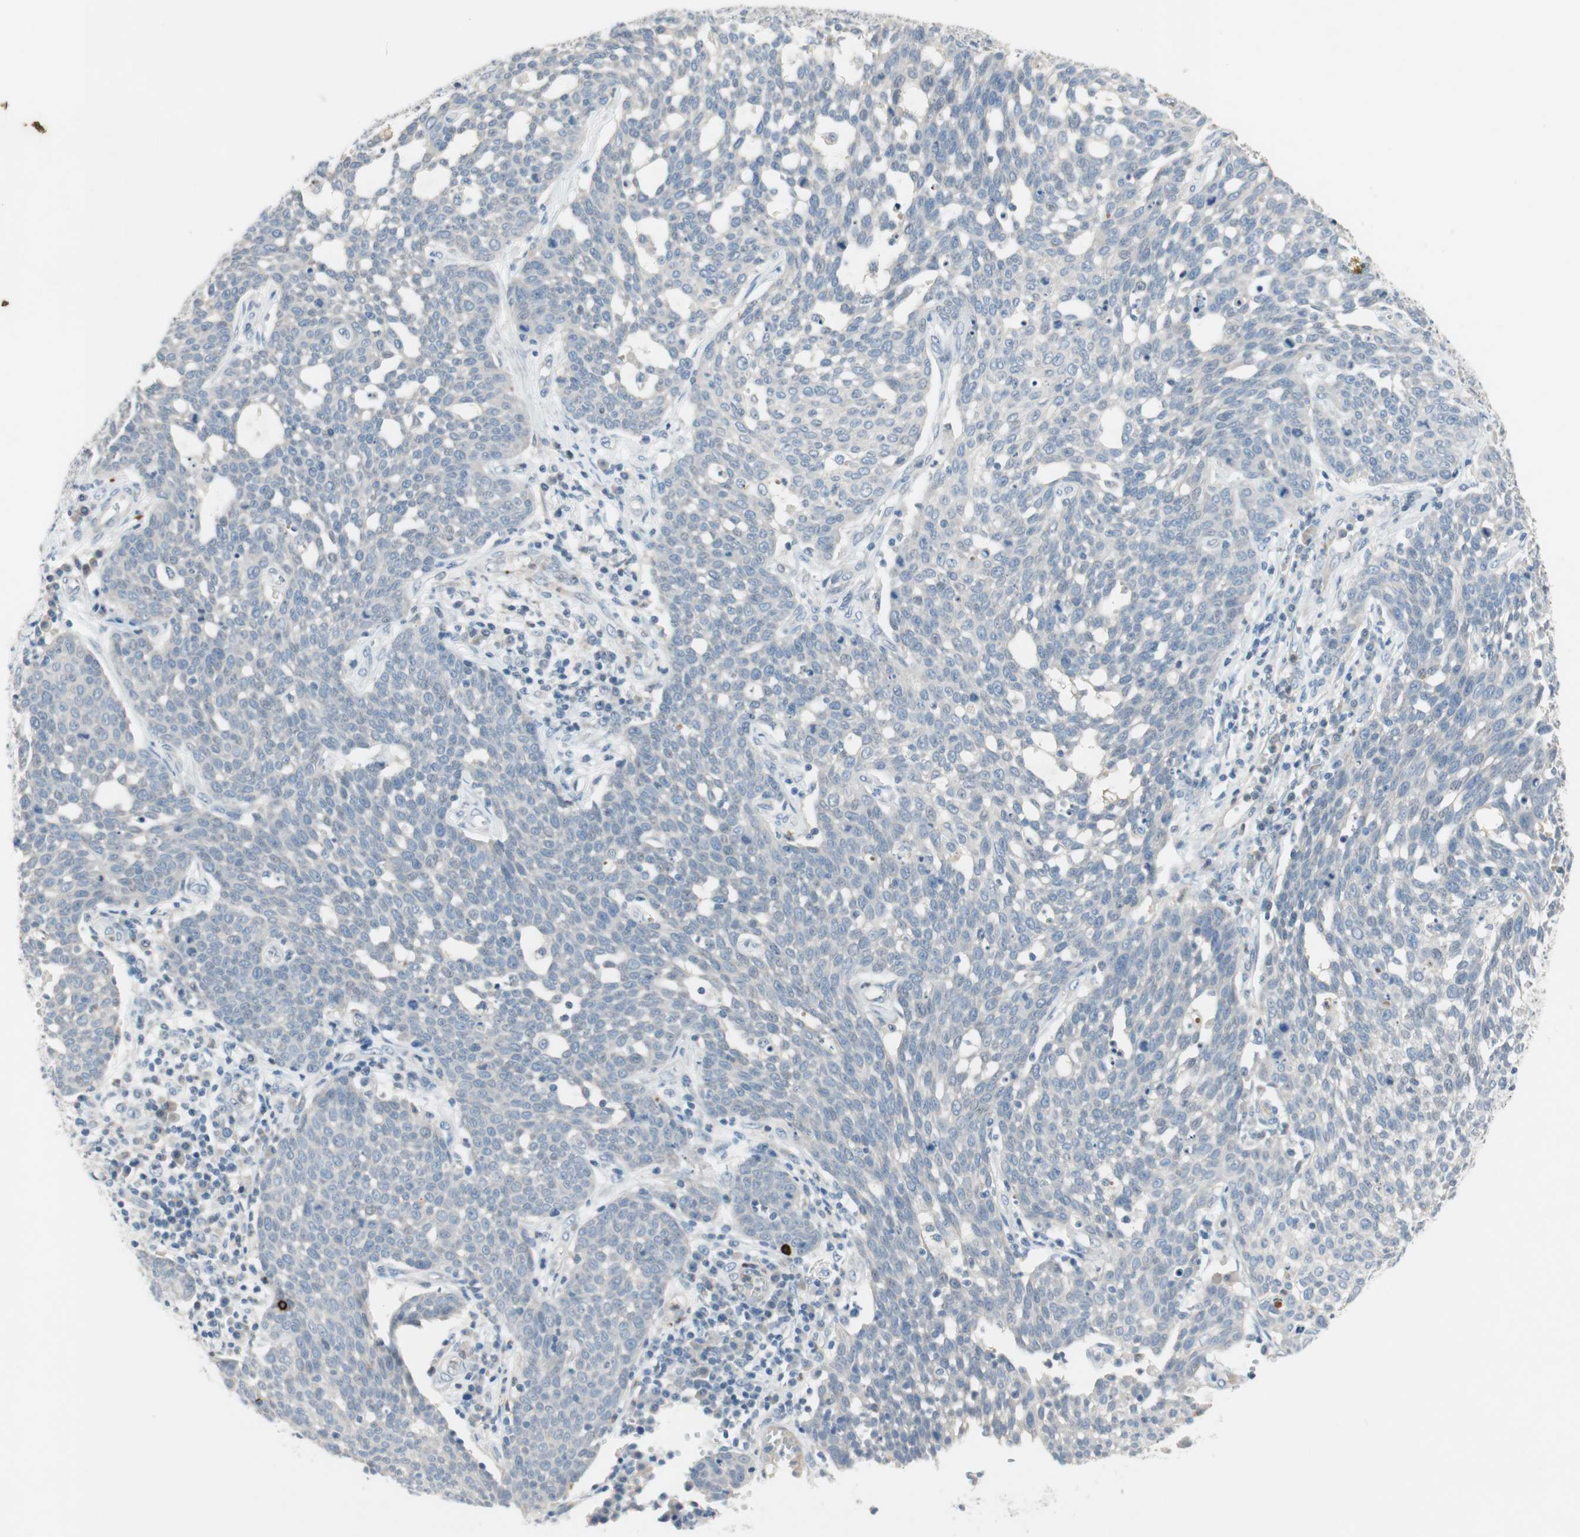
{"staining": {"intensity": "negative", "quantity": "none", "location": "none"}, "tissue": "cervical cancer", "cell_type": "Tumor cells", "image_type": "cancer", "snomed": [{"axis": "morphology", "description": "Squamous cell carcinoma, NOS"}, {"axis": "topography", "description": "Cervix"}], "caption": "High power microscopy micrograph of an immunohistochemistry (IHC) histopathology image of cervical cancer, revealing no significant positivity in tumor cells.", "gene": "PDZK1", "patient": {"sex": "female", "age": 34}}